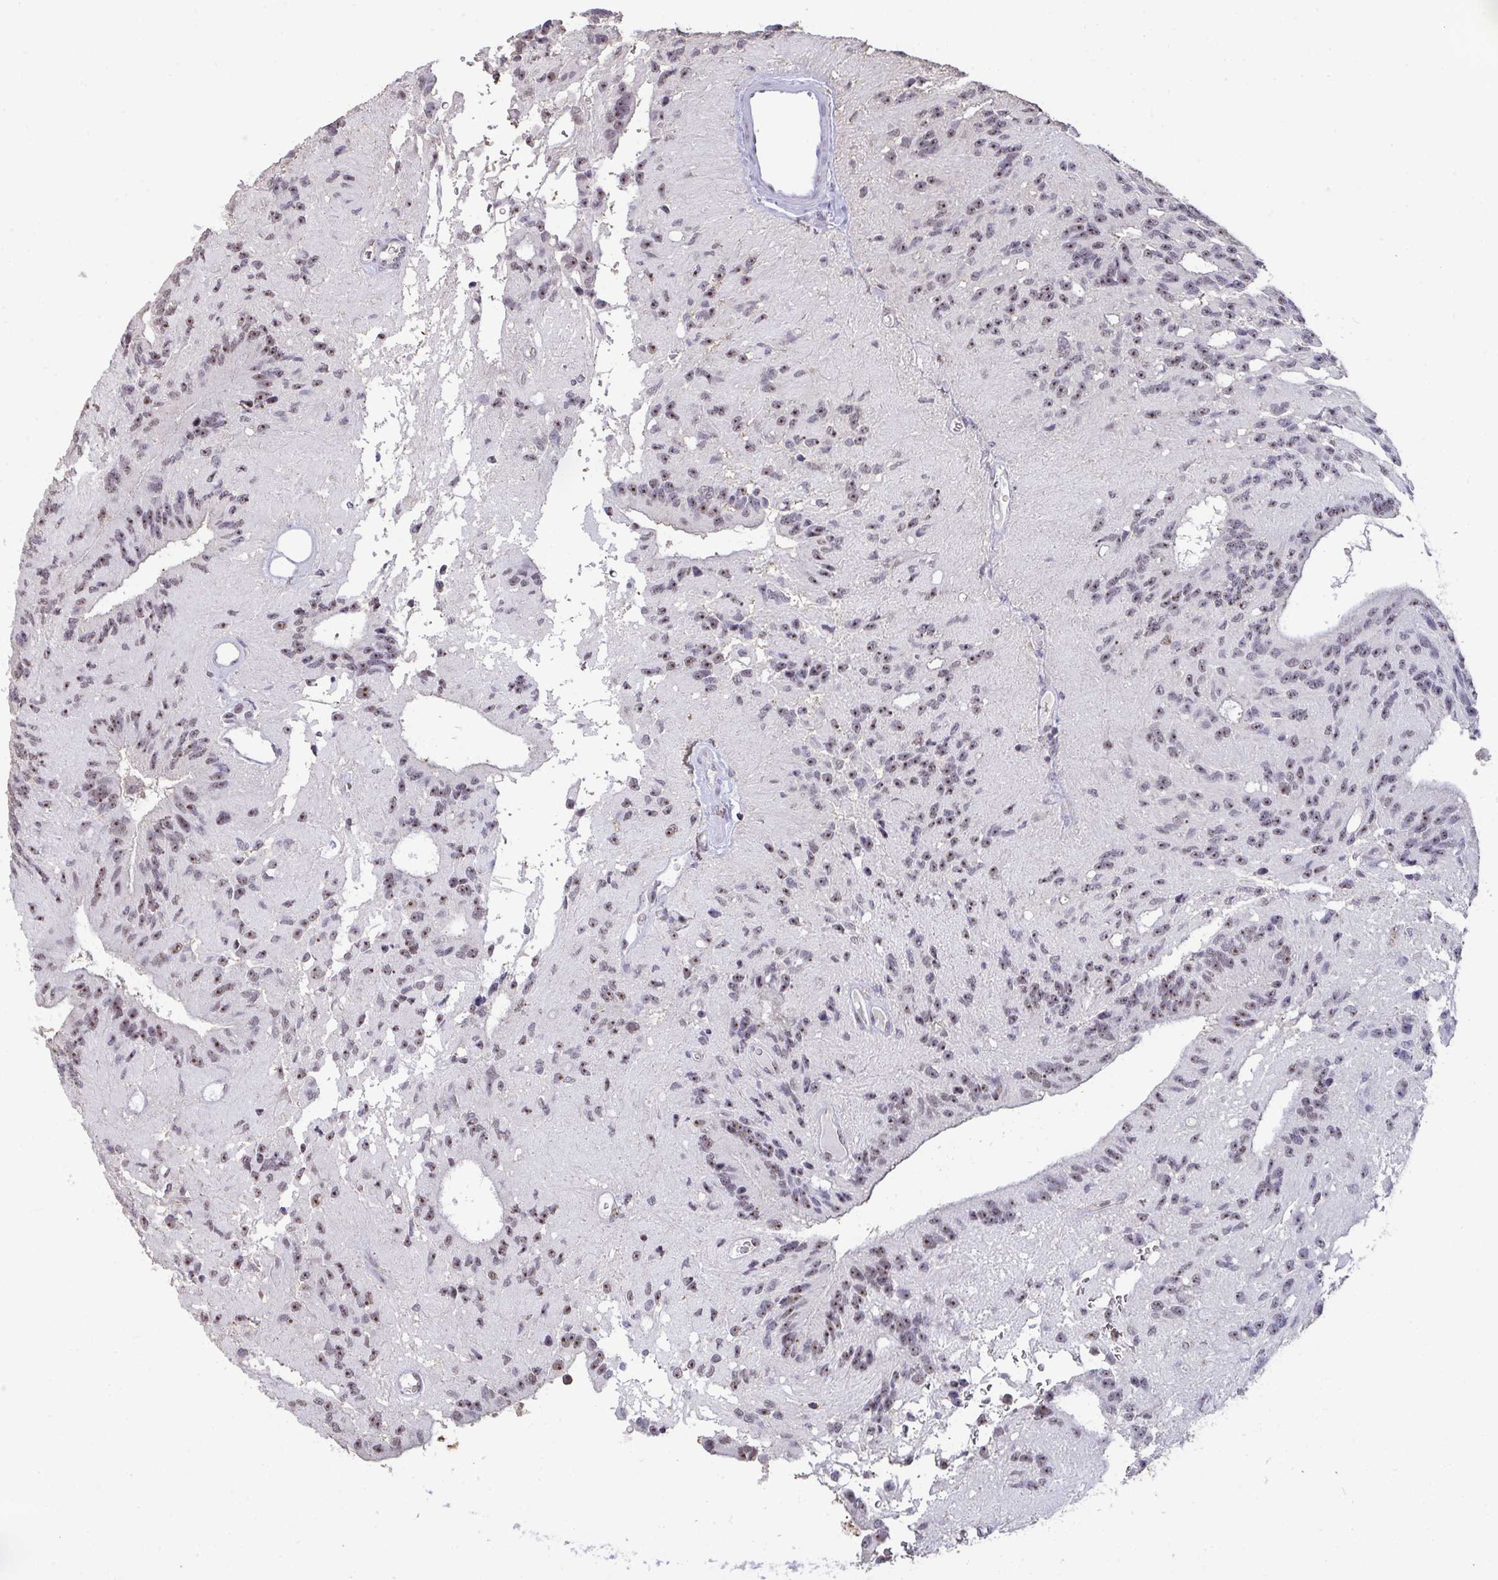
{"staining": {"intensity": "weak", "quantity": ">75%", "location": "nuclear"}, "tissue": "glioma", "cell_type": "Tumor cells", "image_type": "cancer", "snomed": [{"axis": "morphology", "description": "Glioma, malignant, Low grade"}, {"axis": "topography", "description": "Brain"}], "caption": "This is a micrograph of immunohistochemistry staining of glioma, which shows weak positivity in the nuclear of tumor cells.", "gene": "SENP3", "patient": {"sex": "male", "age": 31}}